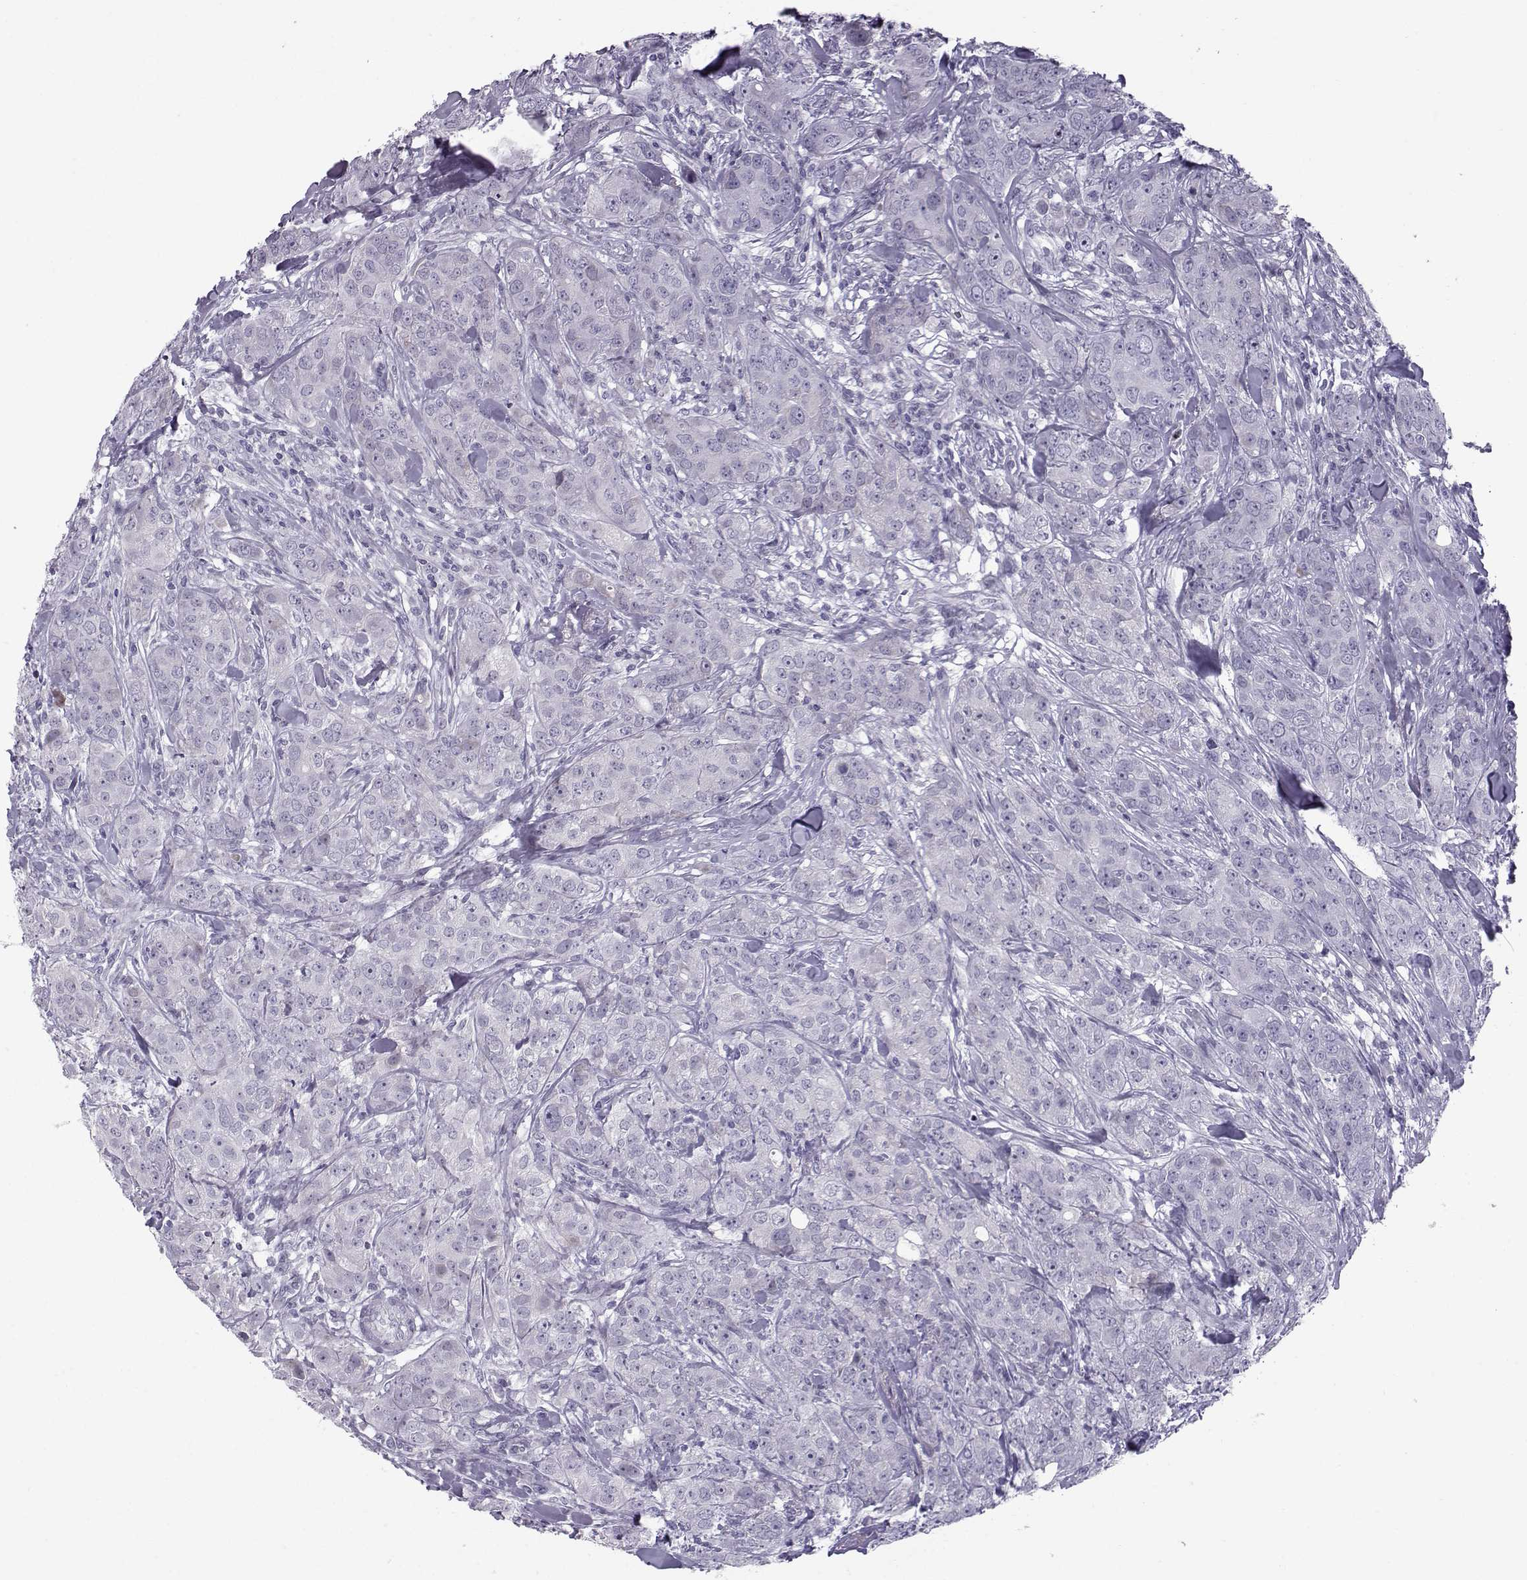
{"staining": {"intensity": "negative", "quantity": "none", "location": "none"}, "tissue": "breast cancer", "cell_type": "Tumor cells", "image_type": "cancer", "snomed": [{"axis": "morphology", "description": "Duct carcinoma"}, {"axis": "topography", "description": "Breast"}], "caption": "Immunohistochemical staining of breast cancer exhibits no significant expression in tumor cells. Brightfield microscopy of IHC stained with DAB (3,3'-diaminobenzidine) (brown) and hematoxylin (blue), captured at high magnification.", "gene": "DMRT3", "patient": {"sex": "female", "age": 43}}